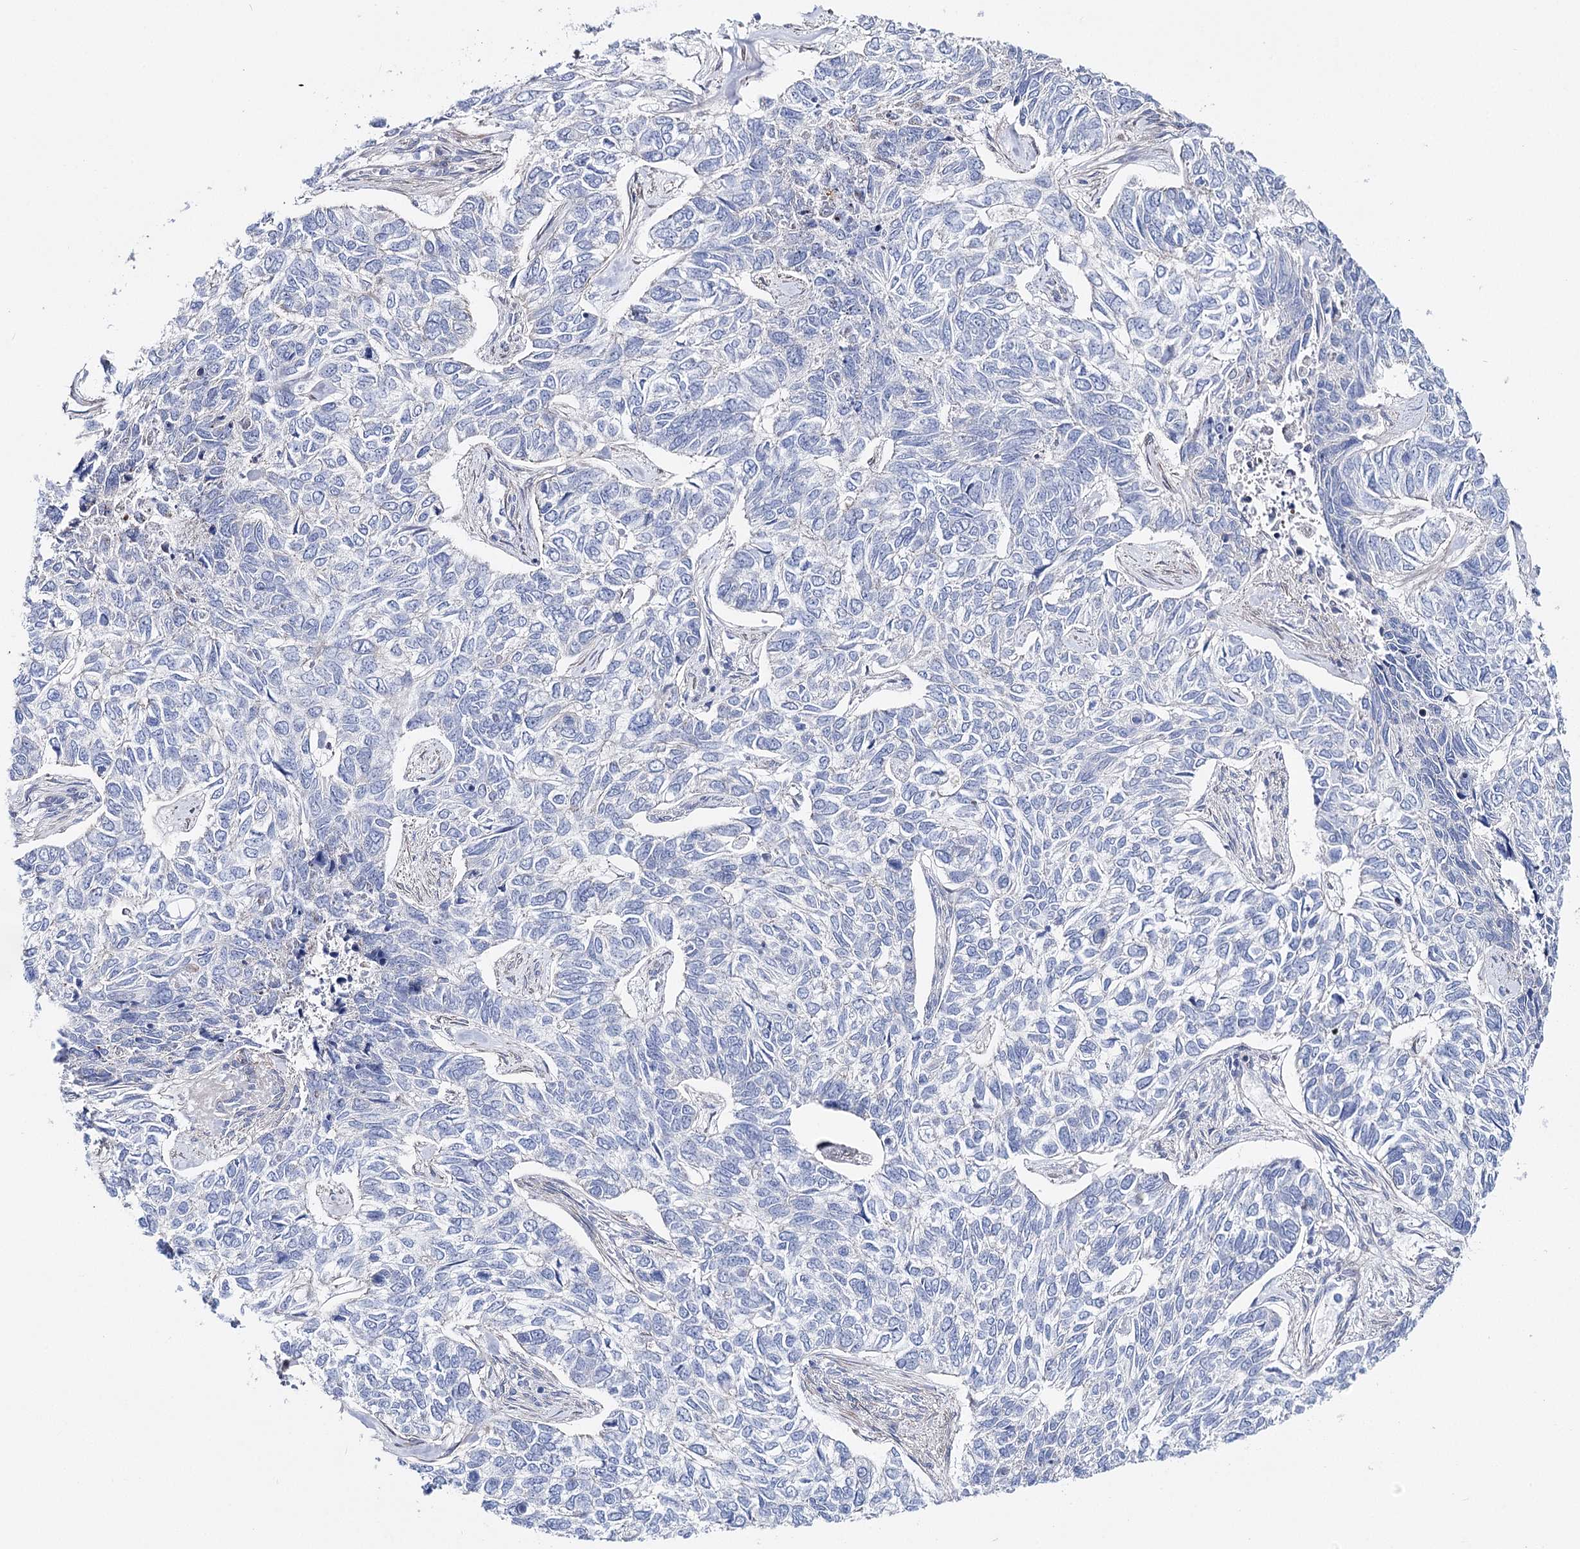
{"staining": {"intensity": "negative", "quantity": "none", "location": "none"}, "tissue": "skin cancer", "cell_type": "Tumor cells", "image_type": "cancer", "snomed": [{"axis": "morphology", "description": "Basal cell carcinoma"}, {"axis": "topography", "description": "Skin"}], "caption": "Tumor cells show no significant protein positivity in skin cancer.", "gene": "ANKRD23", "patient": {"sex": "female", "age": 65}}